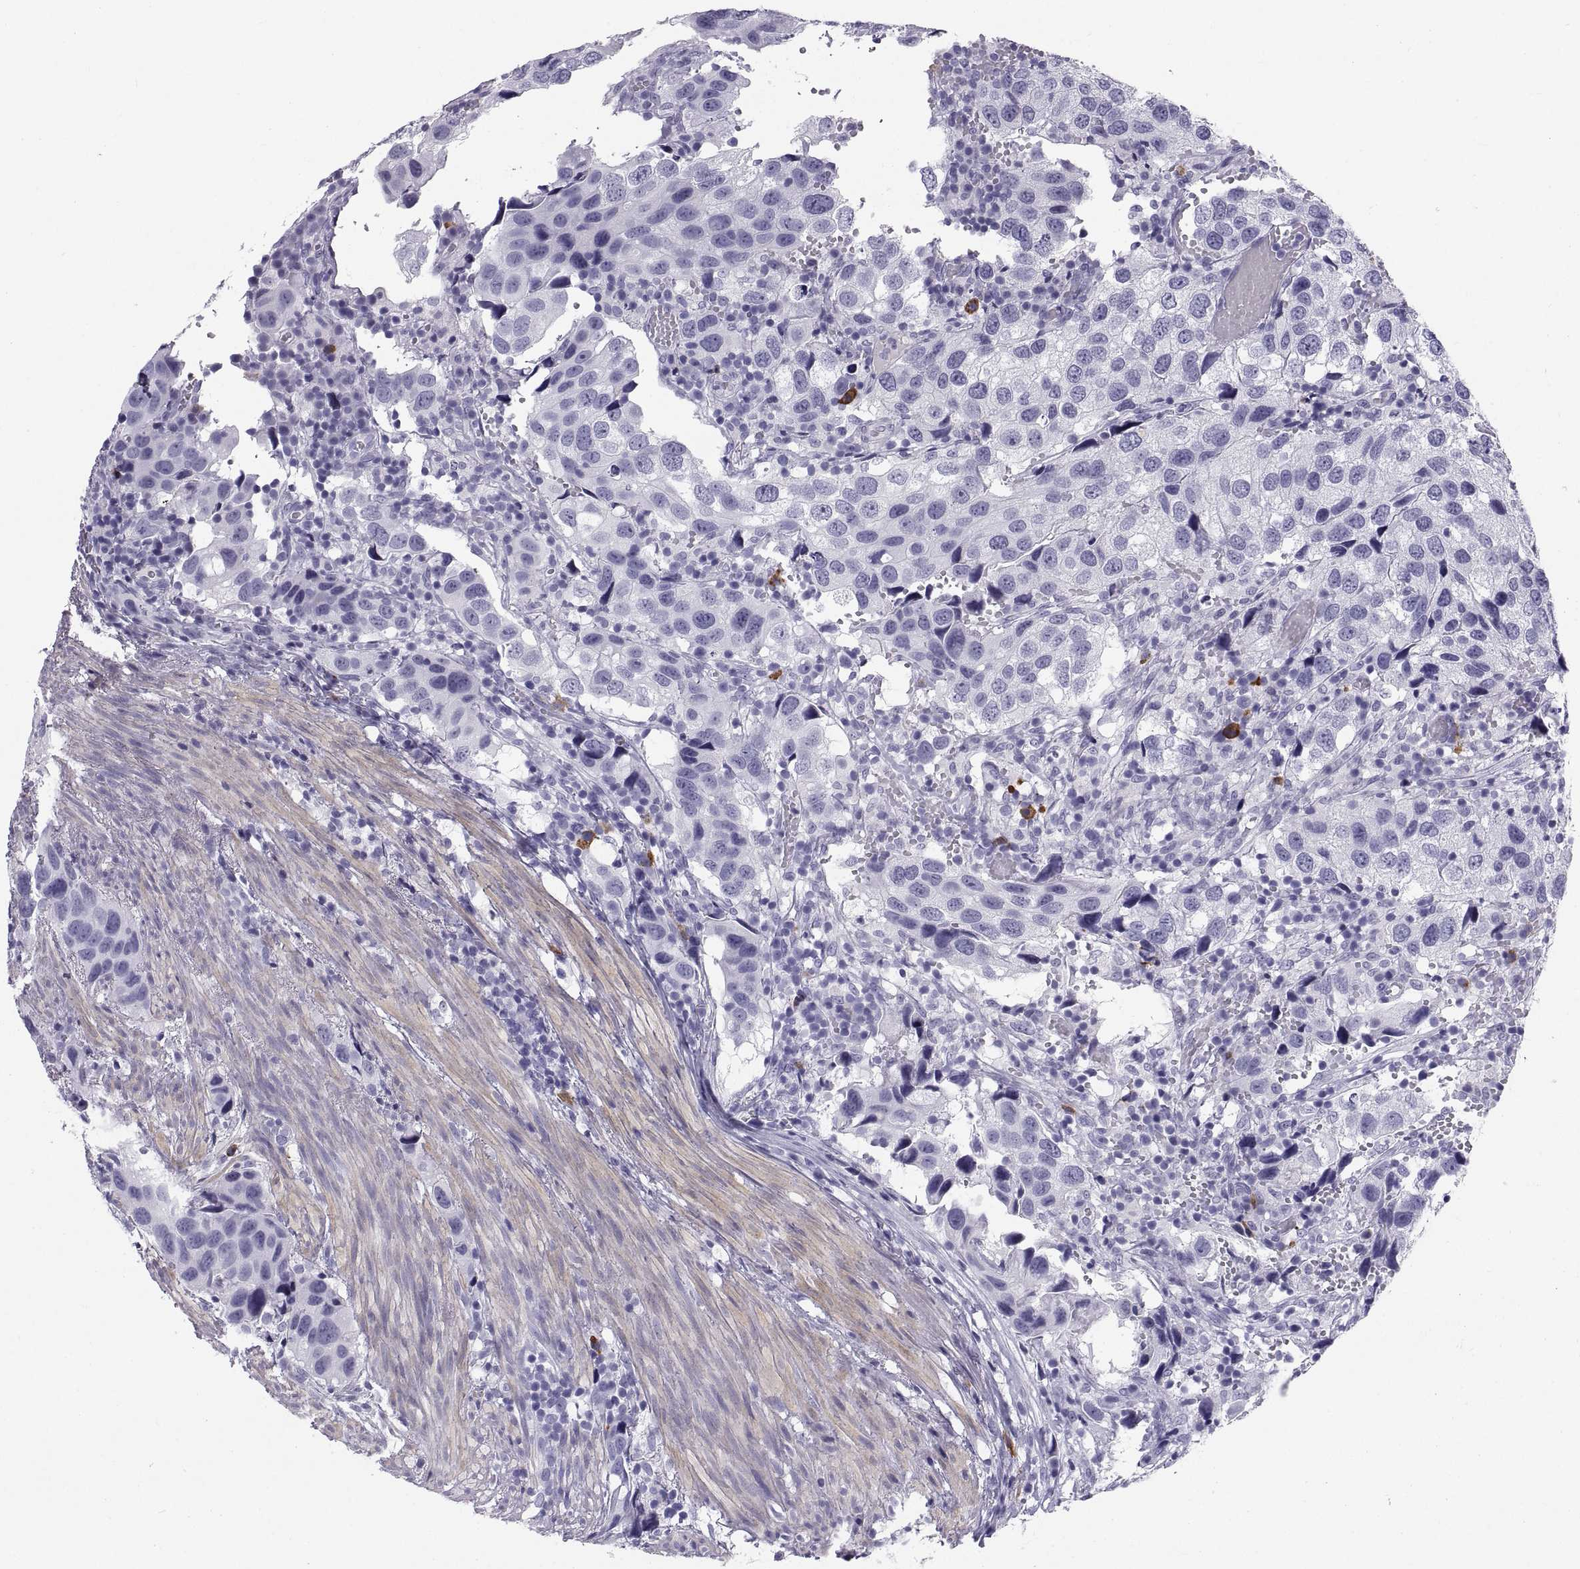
{"staining": {"intensity": "negative", "quantity": "none", "location": "none"}, "tissue": "urothelial cancer", "cell_type": "Tumor cells", "image_type": "cancer", "snomed": [{"axis": "morphology", "description": "Urothelial carcinoma, High grade"}, {"axis": "topography", "description": "Urinary bladder"}], "caption": "Urothelial carcinoma (high-grade) was stained to show a protein in brown. There is no significant expression in tumor cells.", "gene": "CT47A10", "patient": {"sex": "male", "age": 79}}